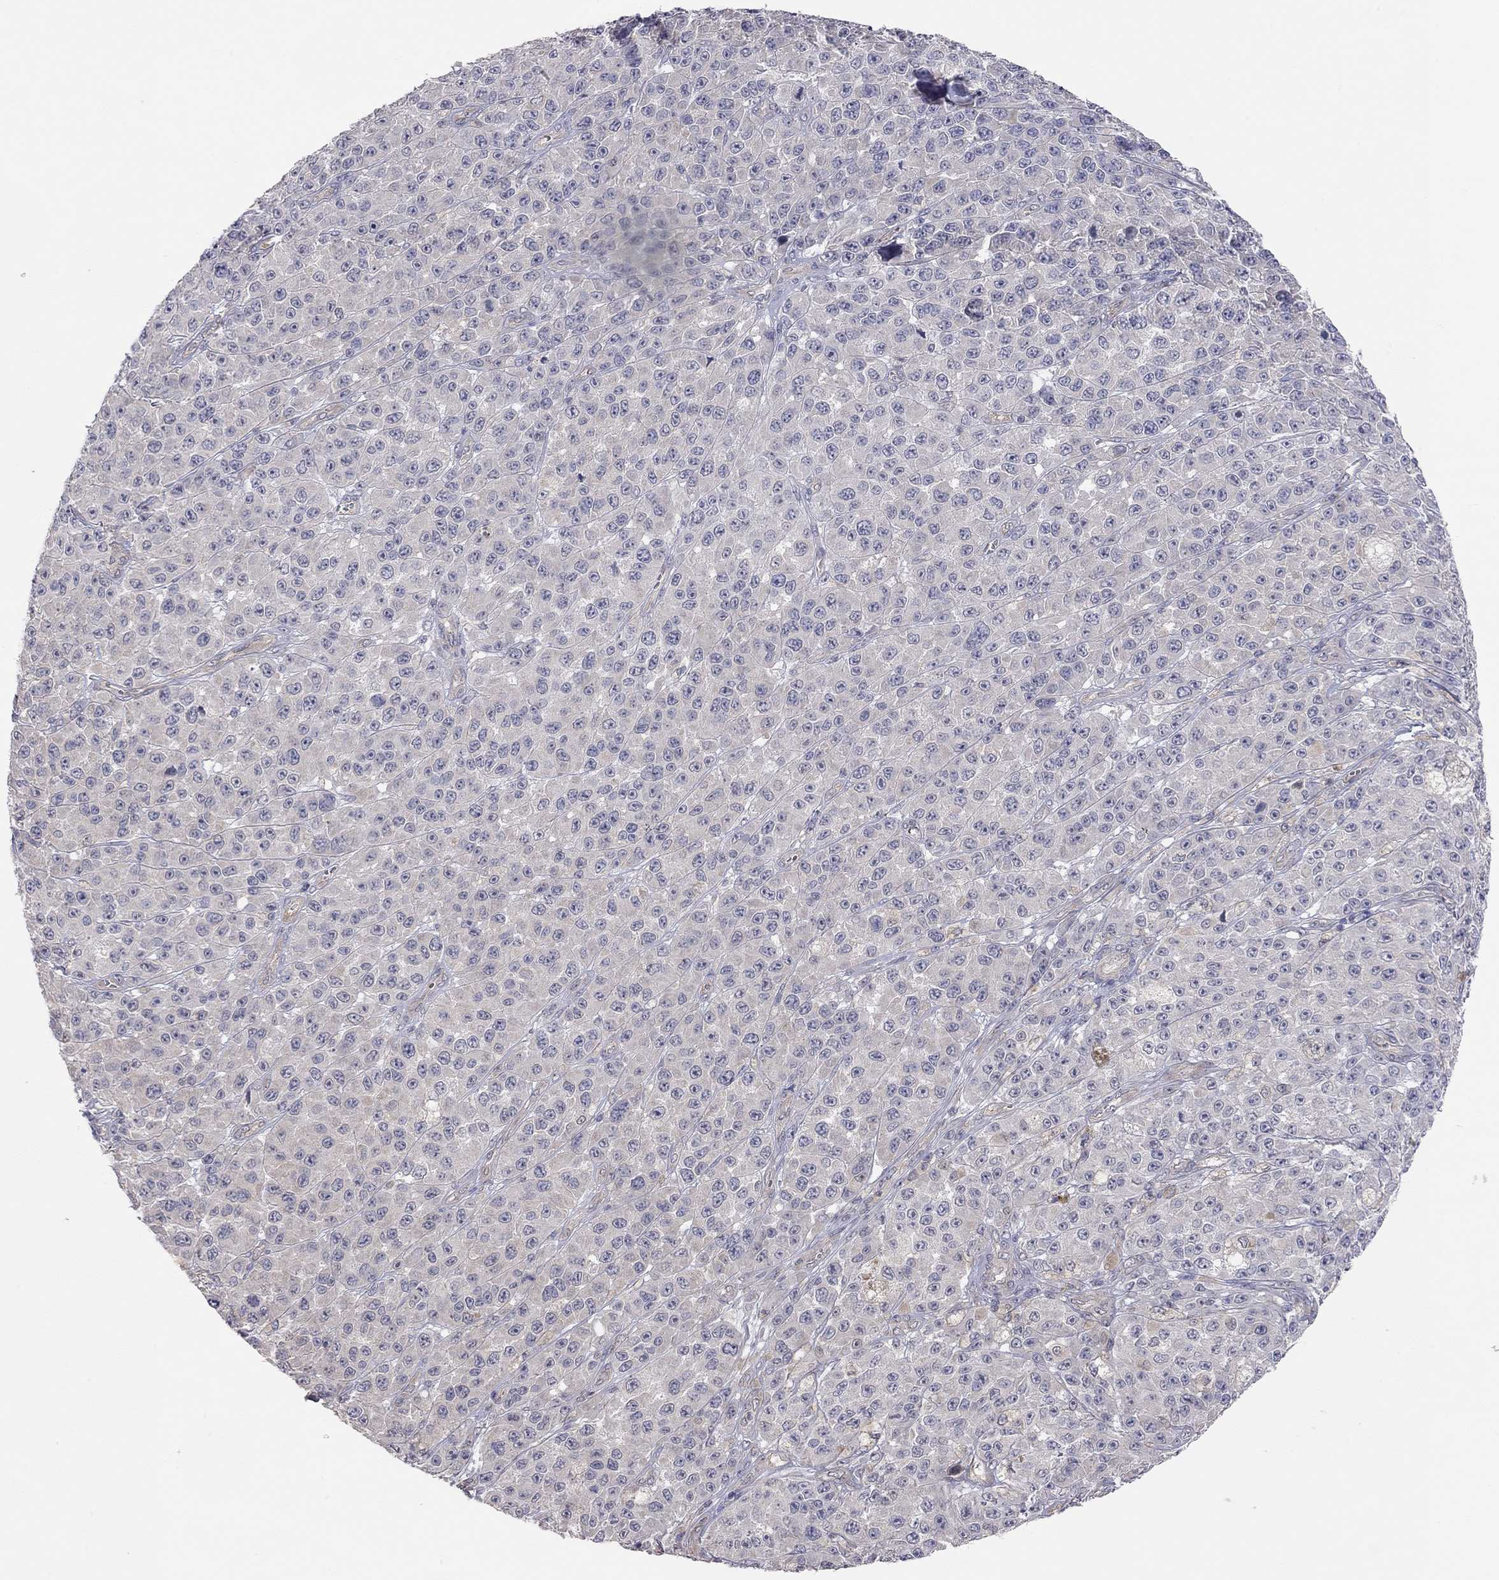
{"staining": {"intensity": "negative", "quantity": "none", "location": "none"}, "tissue": "melanoma", "cell_type": "Tumor cells", "image_type": "cancer", "snomed": [{"axis": "morphology", "description": "Malignant melanoma, NOS"}, {"axis": "topography", "description": "Skin"}], "caption": "Photomicrograph shows no significant protein positivity in tumor cells of malignant melanoma.", "gene": "KCNB1", "patient": {"sex": "female", "age": 58}}